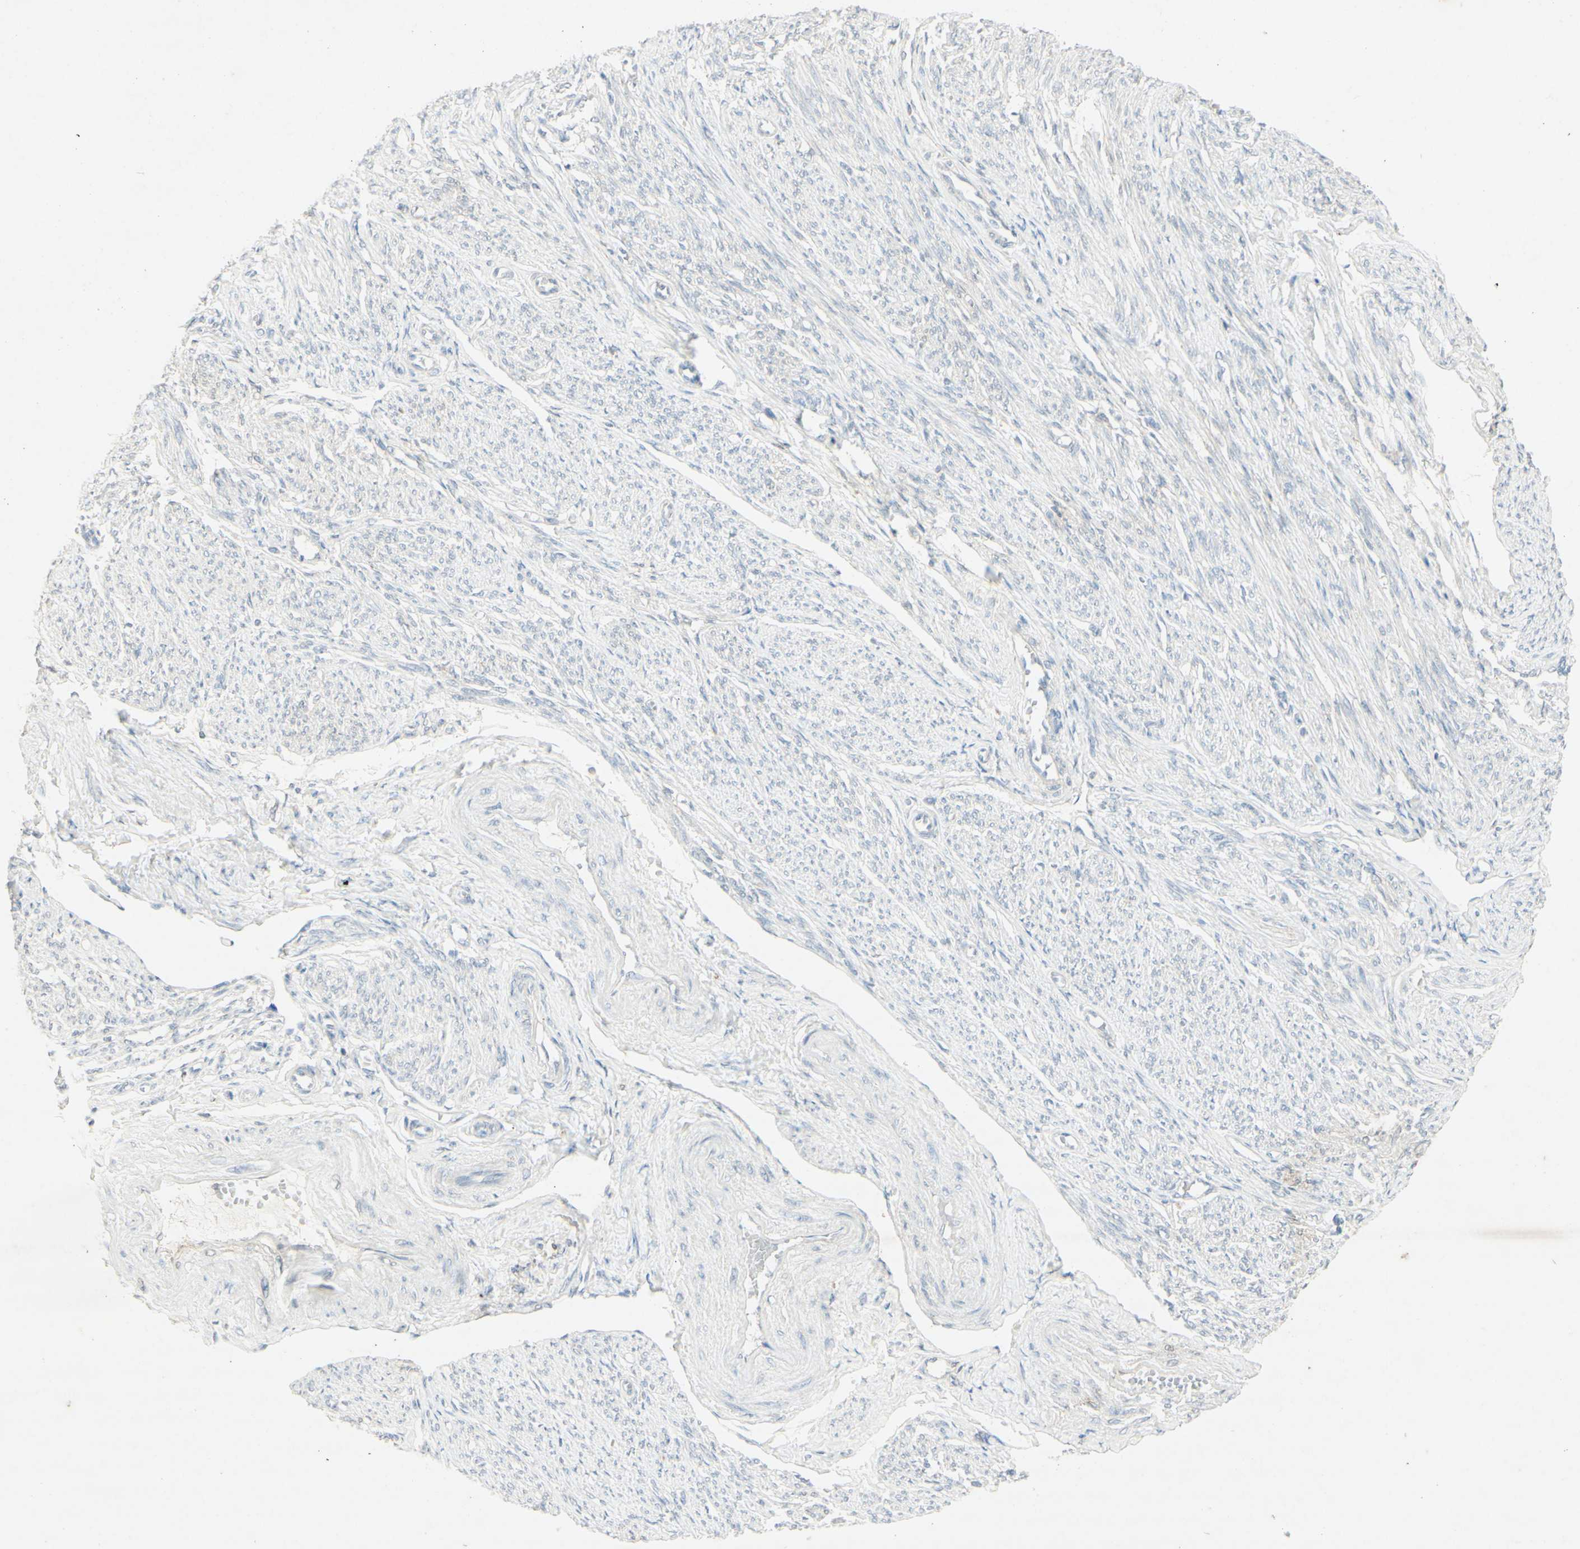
{"staining": {"intensity": "negative", "quantity": "none", "location": "none"}, "tissue": "smooth muscle", "cell_type": "Smooth muscle cells", "image_type": "normal", "snomed": [{"axis": "morphology", "description": "Normal tissue, NOS"}, {"axis": "topography", "description": "Smooth muscle"}], "caption": "The photomicrograph shows no staining of smooth muscle cells in benign smooth muscle.", "gene": "ATP6V1B1", "patient": {"sex": "female", "age": 65}}